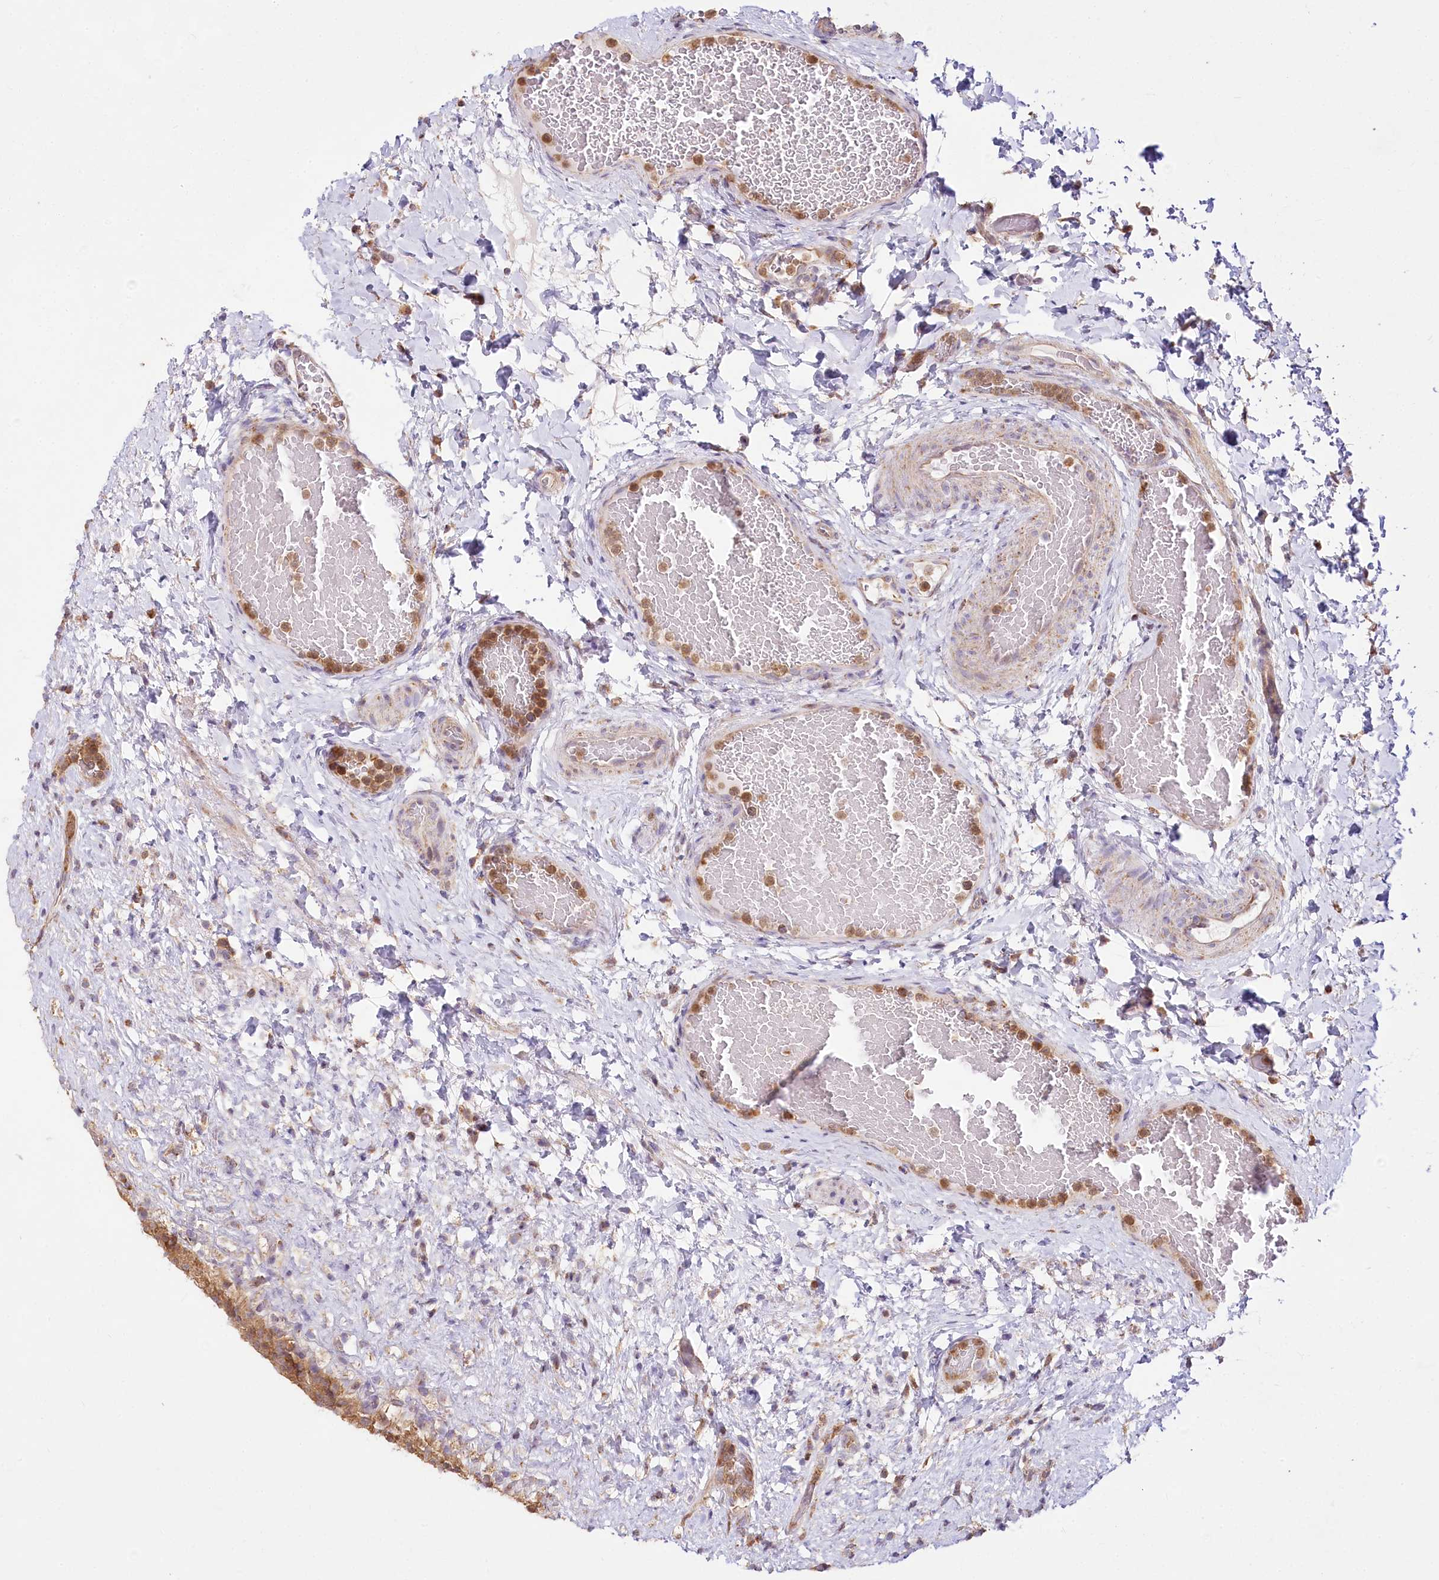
{"staining": {"intensity": "moderate", "quantity": ">75%", "location": "cytoplasmic/membranous"}, "tissue": "urinary bladder", "cell_type": "Urothelial cells", "image_type": "normal", "snomed": [{"axis": "morphology", "description": "Normal tissue, NOS"}, {"axis": "topography", "description": "Urinary bladder"}], "caption": "A photomicrograph showing moderate cytoplasmic/membranous expression in approximately >75% of urothelial cells in benign urinary bladder, as visualized by brown immunohistochemical staining.", "gene": "TASOR2", "patient": {"sex": "female", "age": 27}}